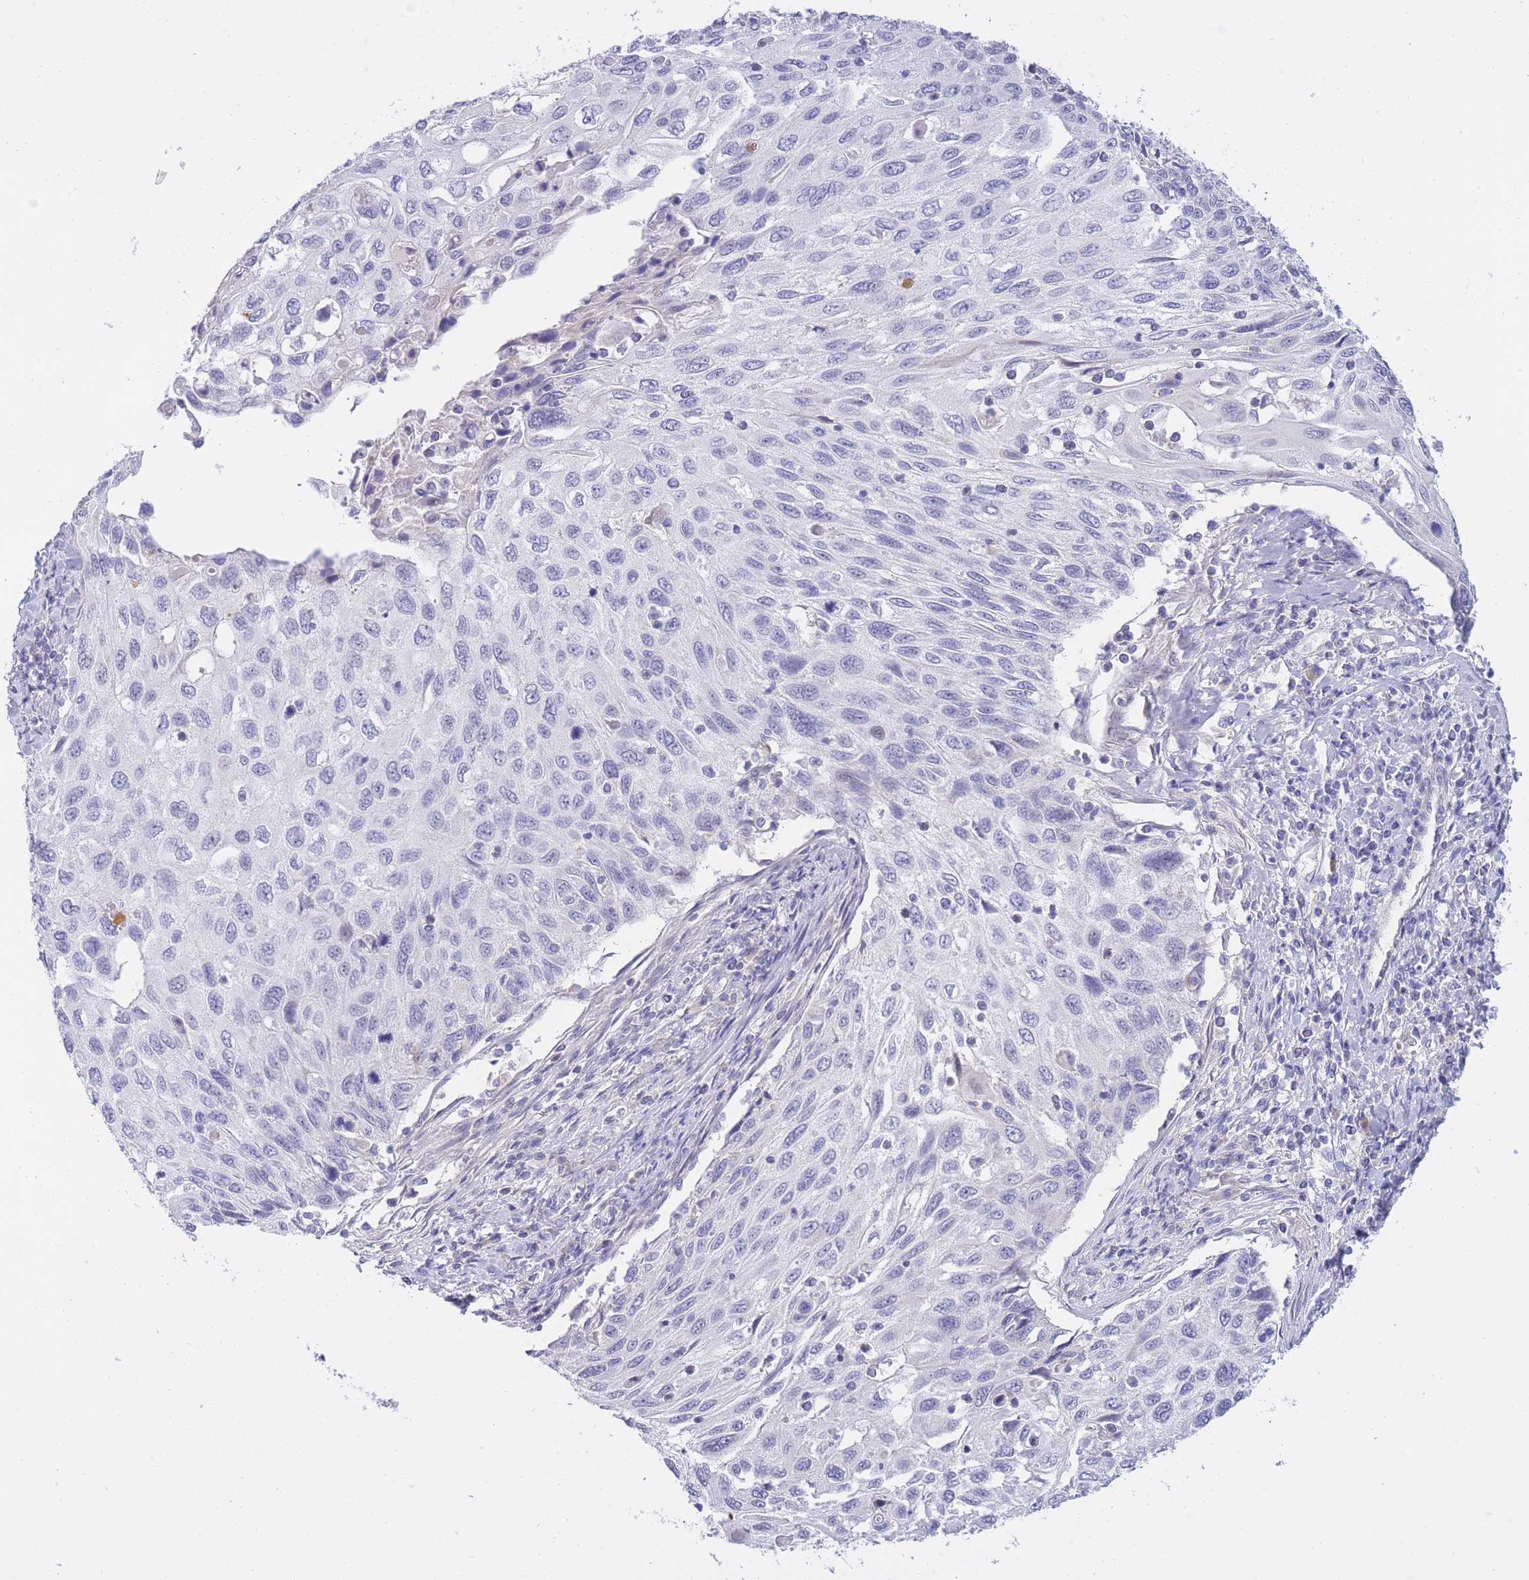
{"staining": {"intensity": "negative", "quantity": "none", "location": "none"}, "tissue": "cervical cancer", "cell_type": "Tumor cells", "image_type": "cancer", "snomed": [{"axis": "morphology", "description": "Squamous cell carcinoma, NOS"}, {"axis": "topography", "description": "Cervix"}], "caption": "Squamous cell carcinoma (cervical) was stained to show a protein in brown. There is no significant staining in tumor cells.", "gene": "PRR23B", "patient": {"sex": "female", "age": 70}}